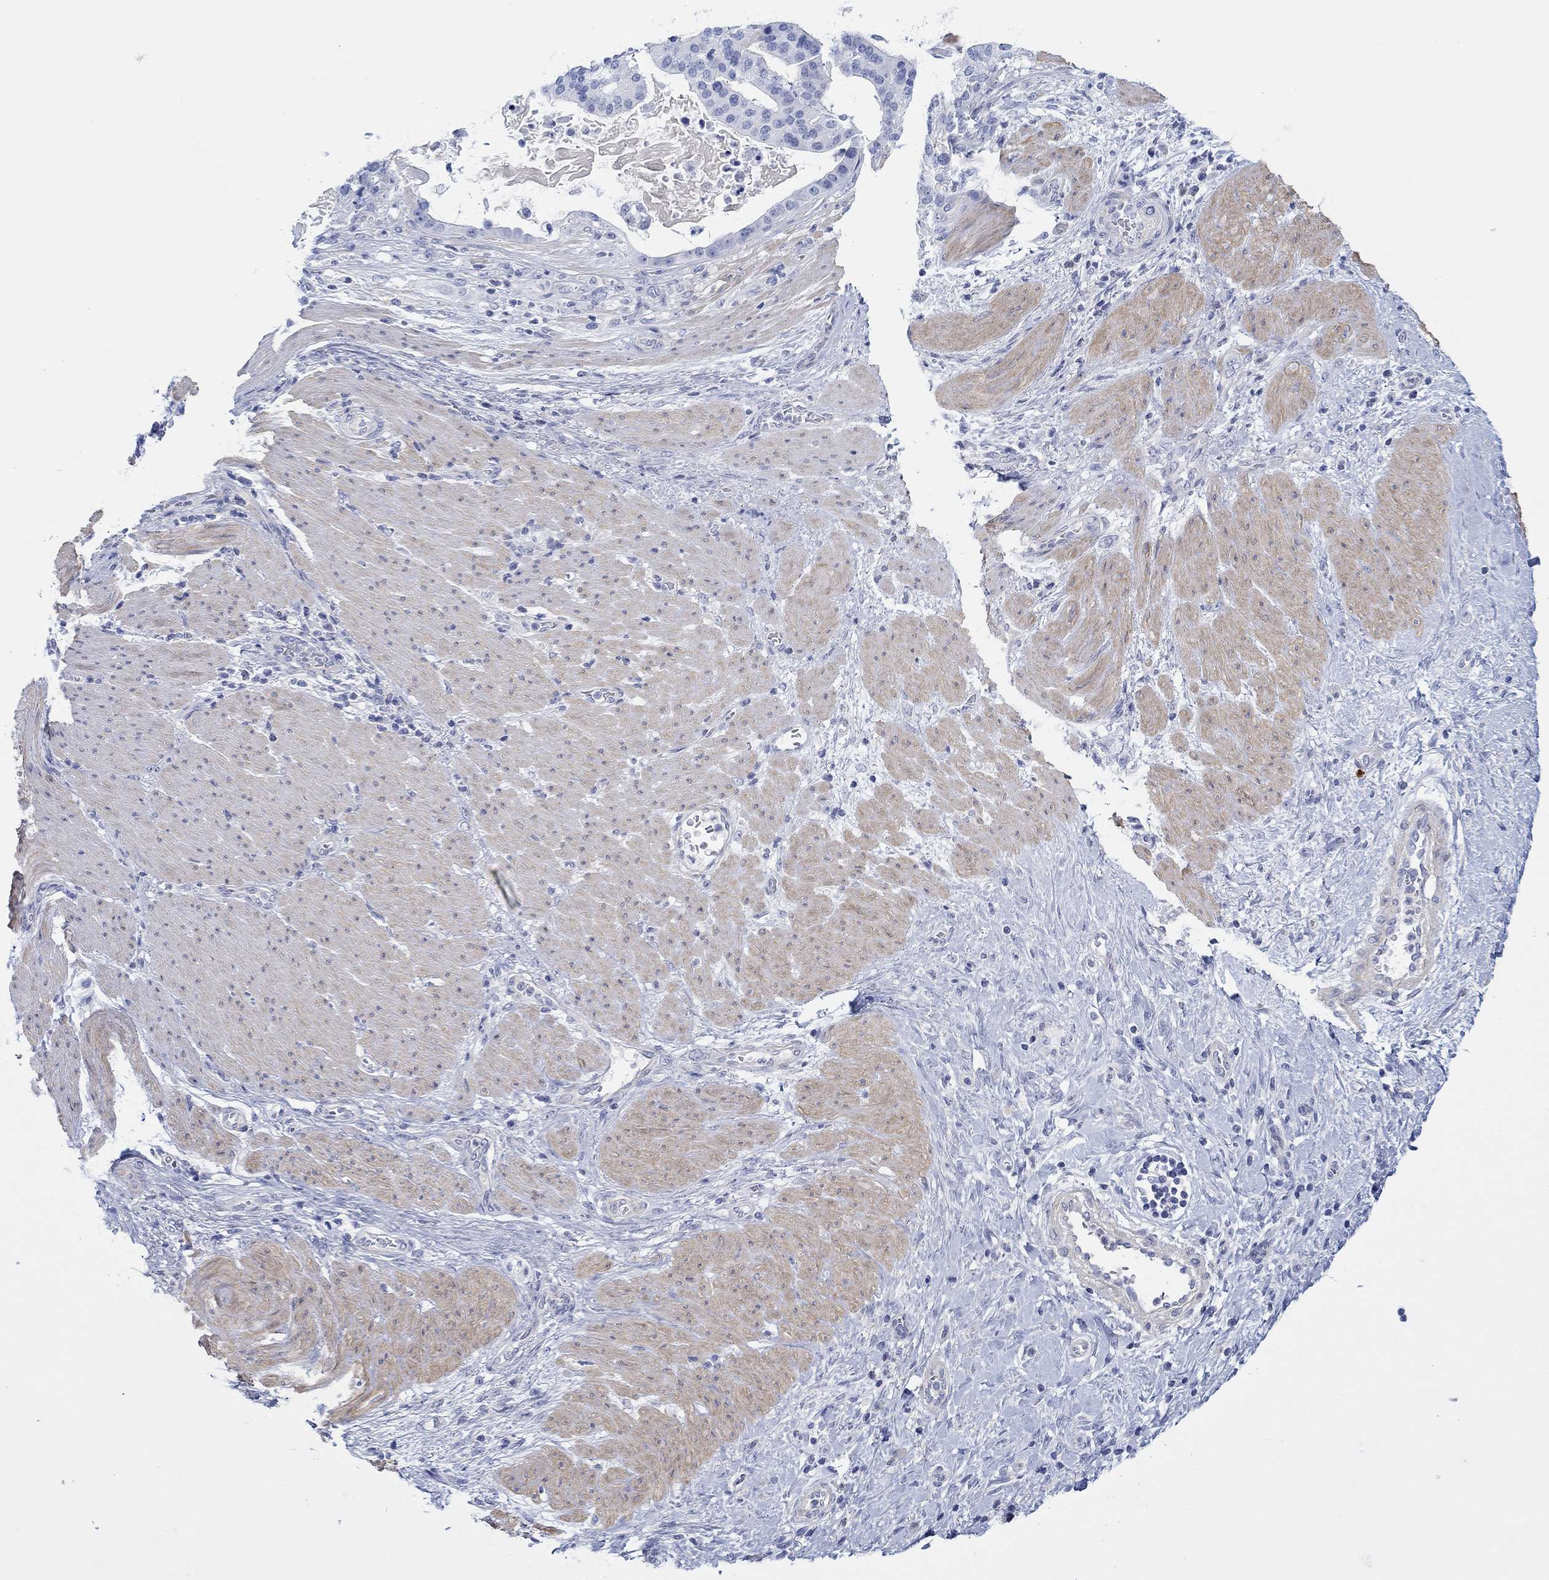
{"staining": {"intensity": "negative", "quantity": "none", "location": "none"}, "tissue": "stomach cancer", "cell_type": "Tumor cells", "image_type": "cancer", "snomed": [{"axis": "morphology", "description": "Adenocarcinoma, NOS"}, {"axis": "topography", "description": "Stomach"}], "caption": "IHC of adenocarcinoma (stomach) reveals no positivity in tumor cells.", "gene": "PPIL6", "patient": {"sex": "male", "age": 48}}